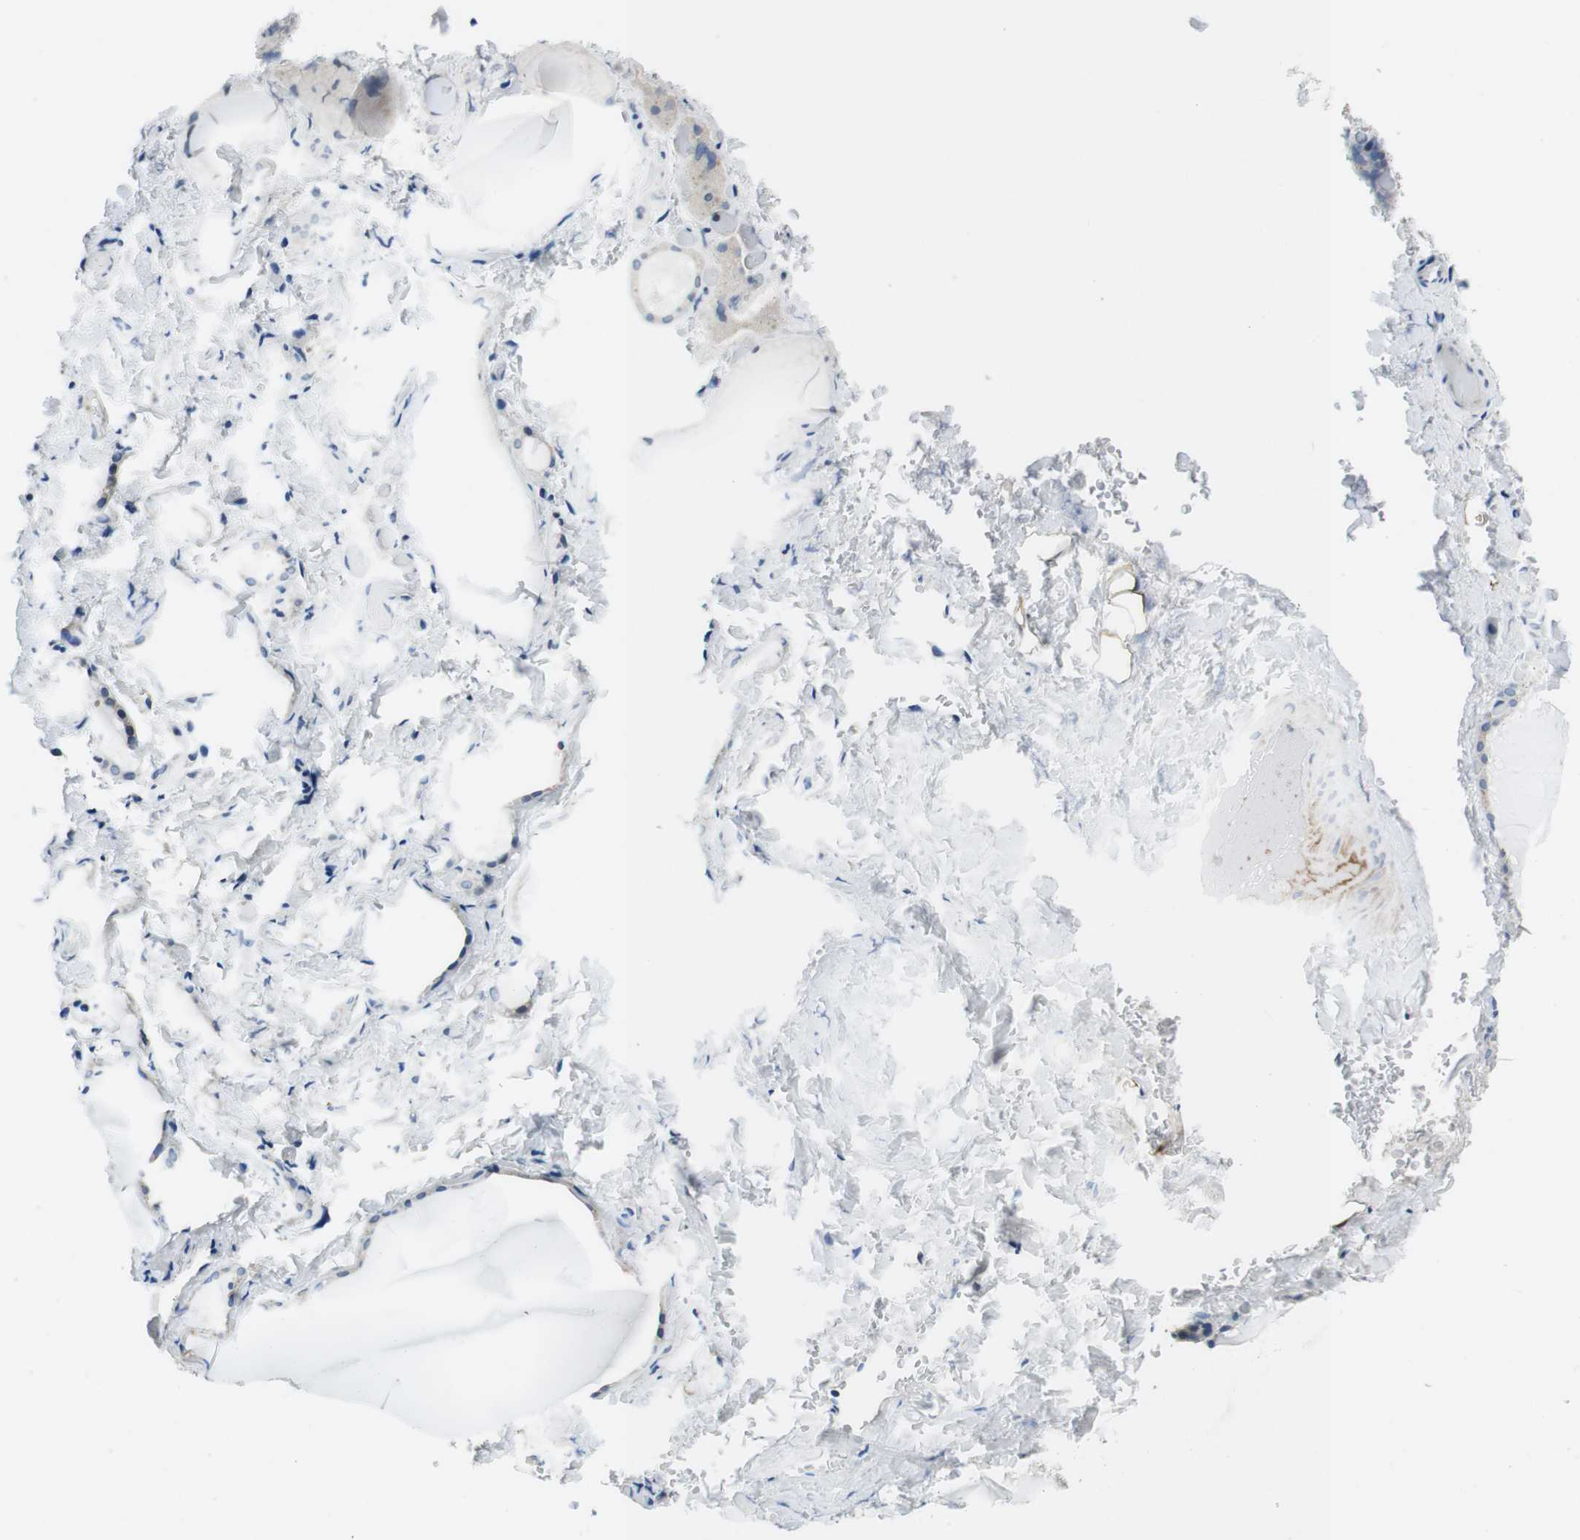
{"staining": {"intensity": "negative", "quantity": "none", "location": "none"}, "tissue": "thyroid gland", "cell_type": "Glandular cells", "image_type": "normal", "snomed": [{"axis": "morphology", "description": "Normal tissue, NOS"}, {"axis": "topography", "description": "Thyroid gland"}], "caption": "Glandular cells show no significant expression in normal thyroid gland. (DAB (3,3'-diaminobenzidine) immunohistochemistry (IHC) visualized using brightfield microscopy, high magnification).", "gene": "KCNJ5", "patient": {"sex": "female", "age": 44}}